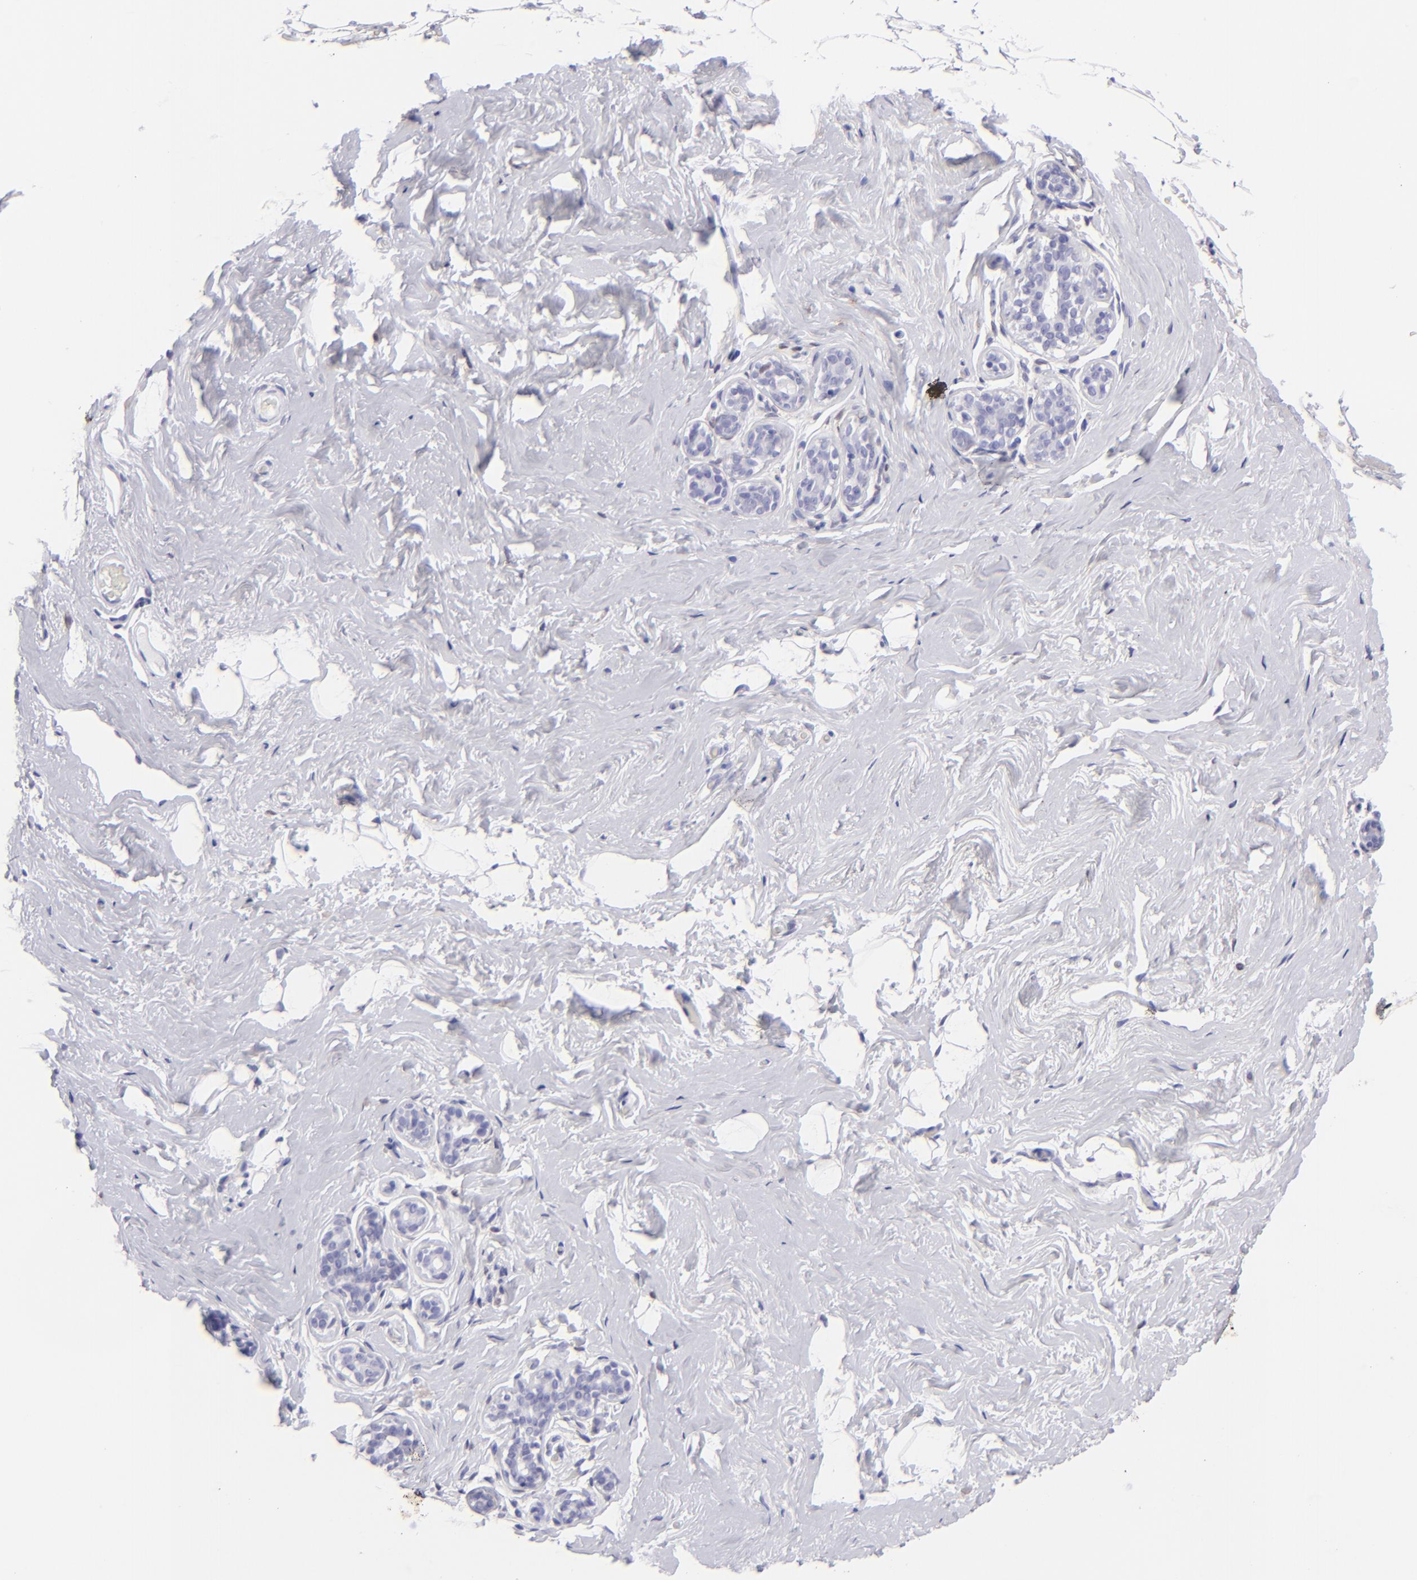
{"staining": {"intensity": "negative", "quantity": "none", "location": "none"}, "tissue": "breast", "cell_type": "Adipocytes", "image_type": "normal", "snomed": [{"axis": "morphology", "description": "Normal tissue, NOS"}, {"axis": "topography", "description": "Breast"}, {"axis": "topography", "description": "Soft tissue"}], "caption": "IHC photomicrograph of benign breast: human breast stained with DAB shows no significant protein staining in adipocytes.", "gene": "MITF", "patient": {"sex": "female", "age": 75}}